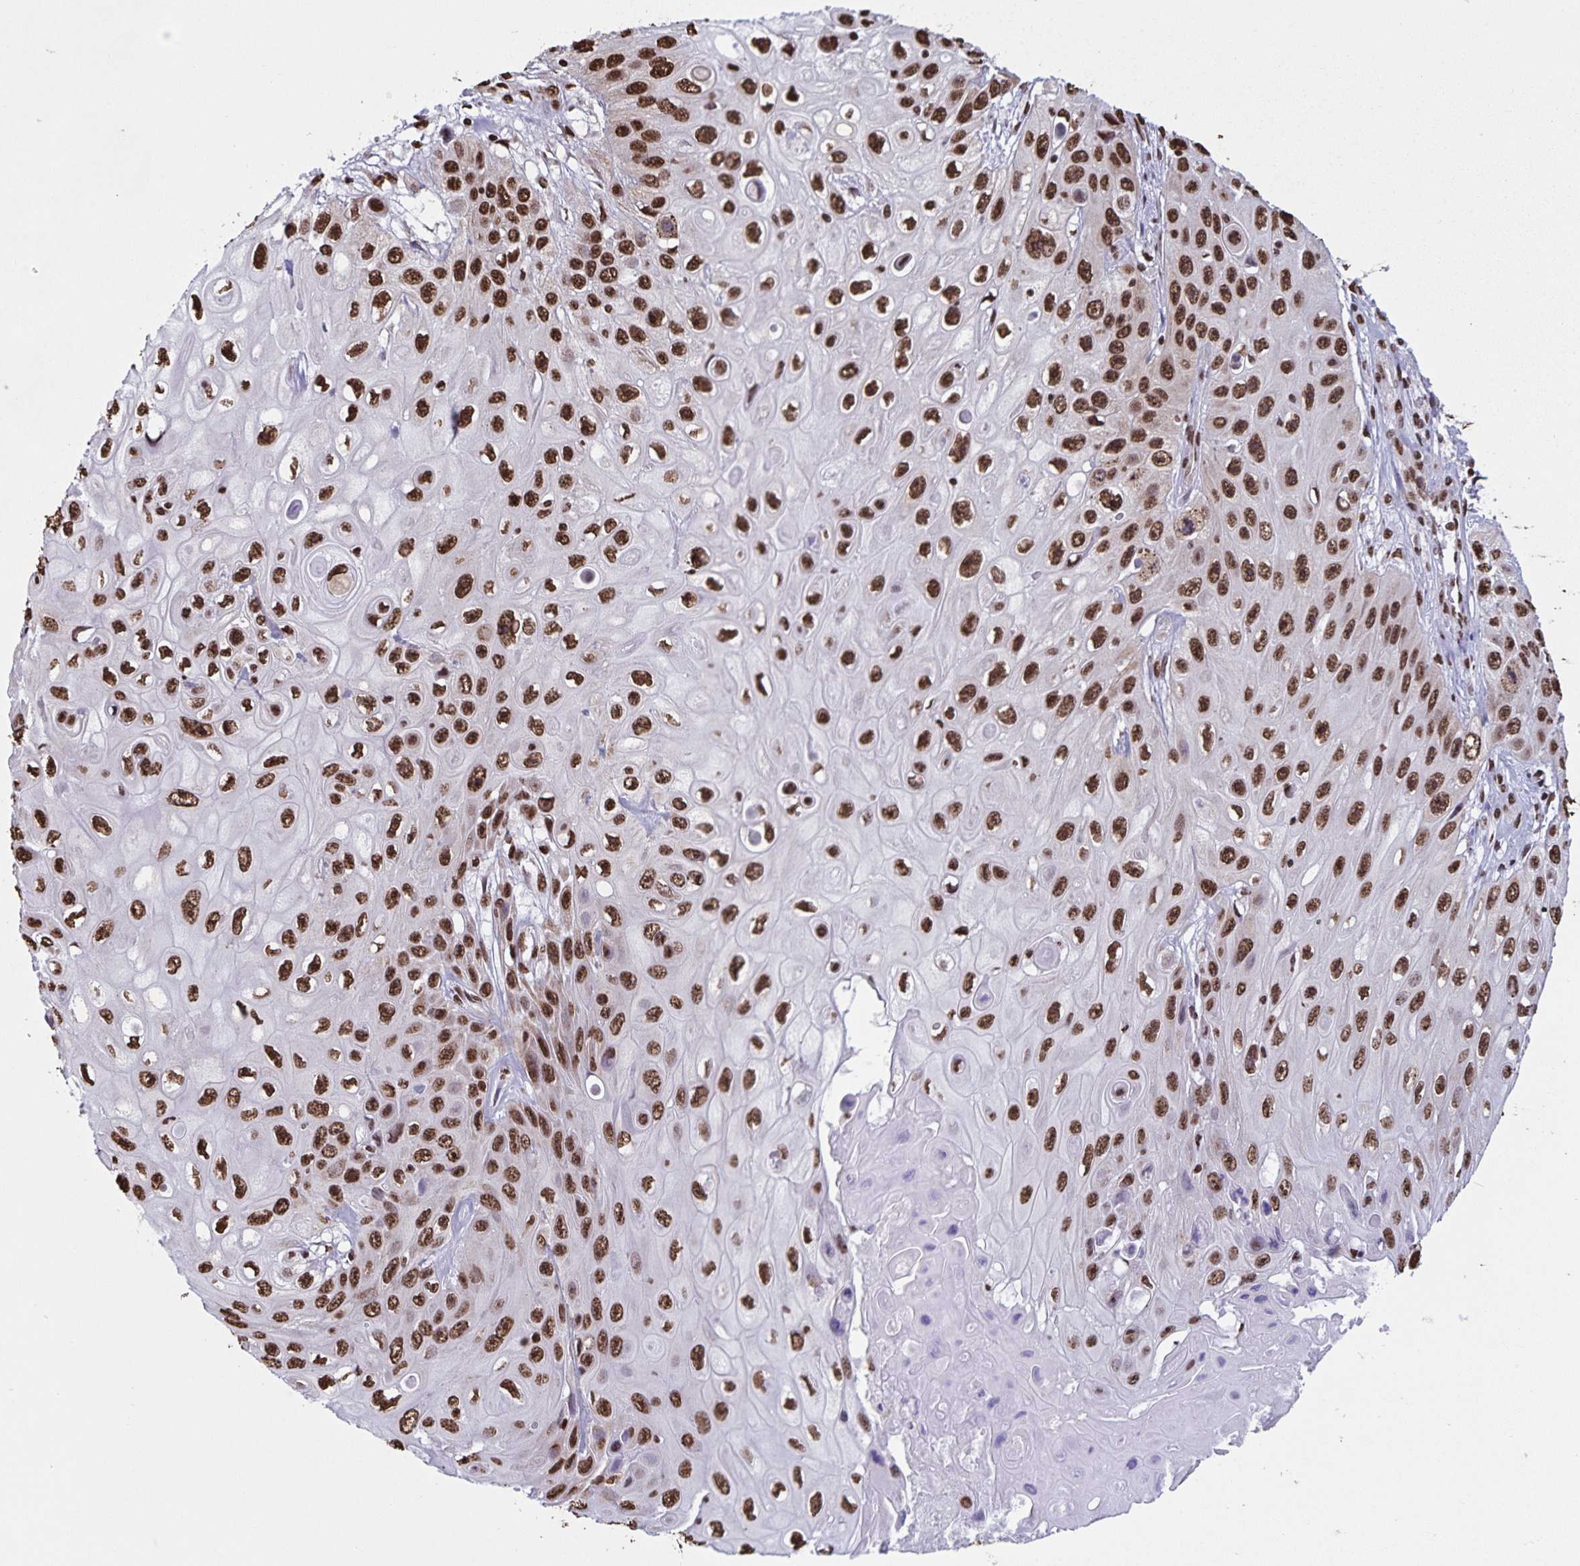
{"staining": {"intensity": "strong", "quantity": ">75%", "location": "nuclear"}, "tissue": "skin cancer", "cell_type": "Tumor cells", "image_type": "cancer", "snomed": [{"axis": "morphology", "description": "Squamous cell carcinoma, NOS"}, {"axis": "topography", "description": "Skin"}], "caption": "Tumor cells demonstrate high levels of strong nuclear staining in approximately >75% of cells in human skin squamous cell carcinoma.", "gene": "DUT", "patient": {"sex": "male", "age": 82}}